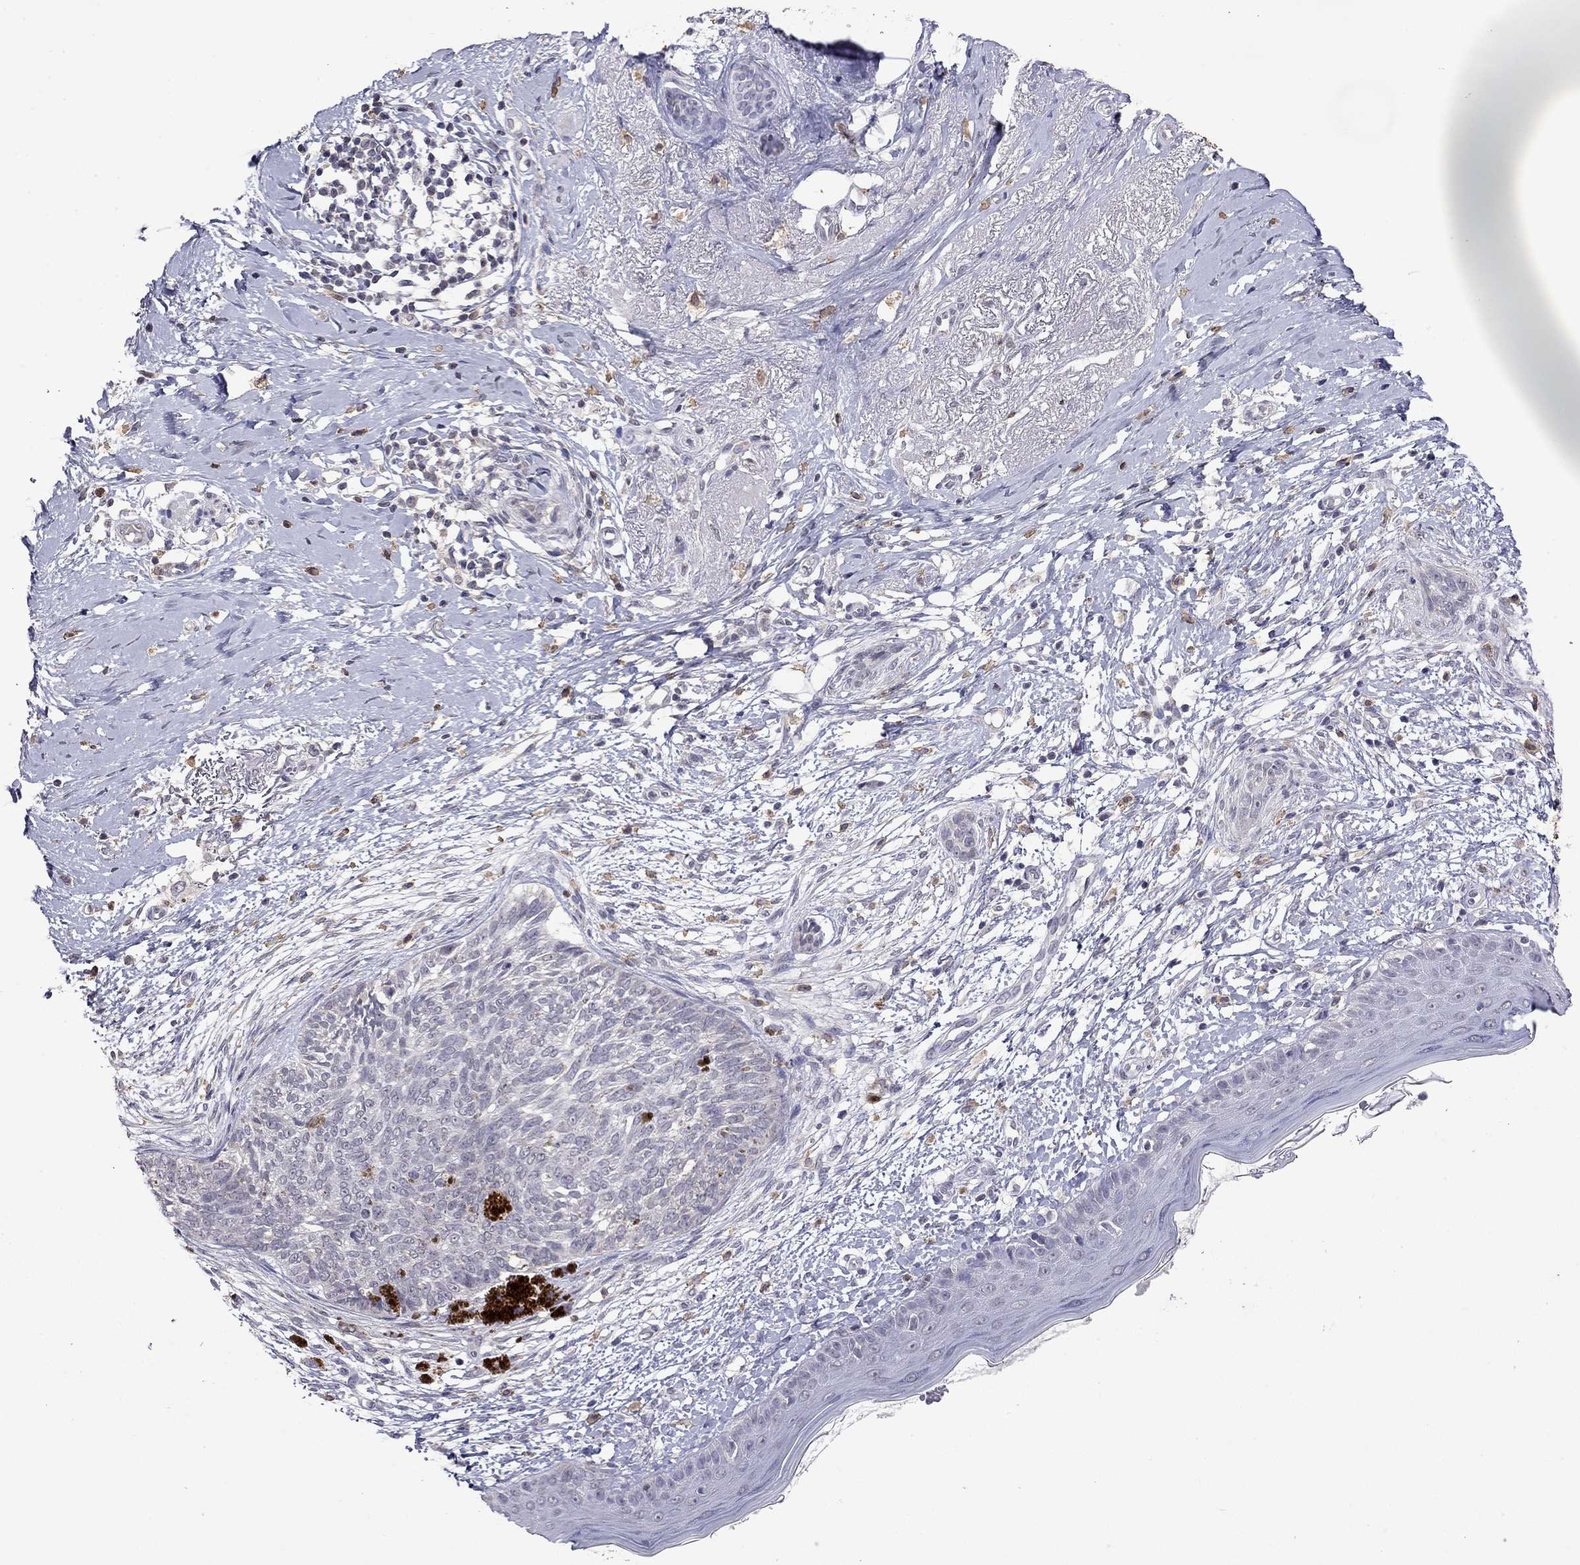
{"staining": {"intensity": "negative", "quantity": "none", "location": "none"}, "tissue": "skin cancer", "cell_type": "Tumor cells", "image_type": "cancer", "snomed": [{"axis": "morphology", "description": "Normal tissue, NOS"}, {"axis": "morphology", "description": "Basal cell carcinoma"}, {"axis": "topography", "description": "Skin"}], "caption": "The histopathology image reveals no significant staining in tumor cells of skin cancer (basal cell carcinoma).", "gene": "WNK3", "patient": {"sex": "male", "age": 84}}